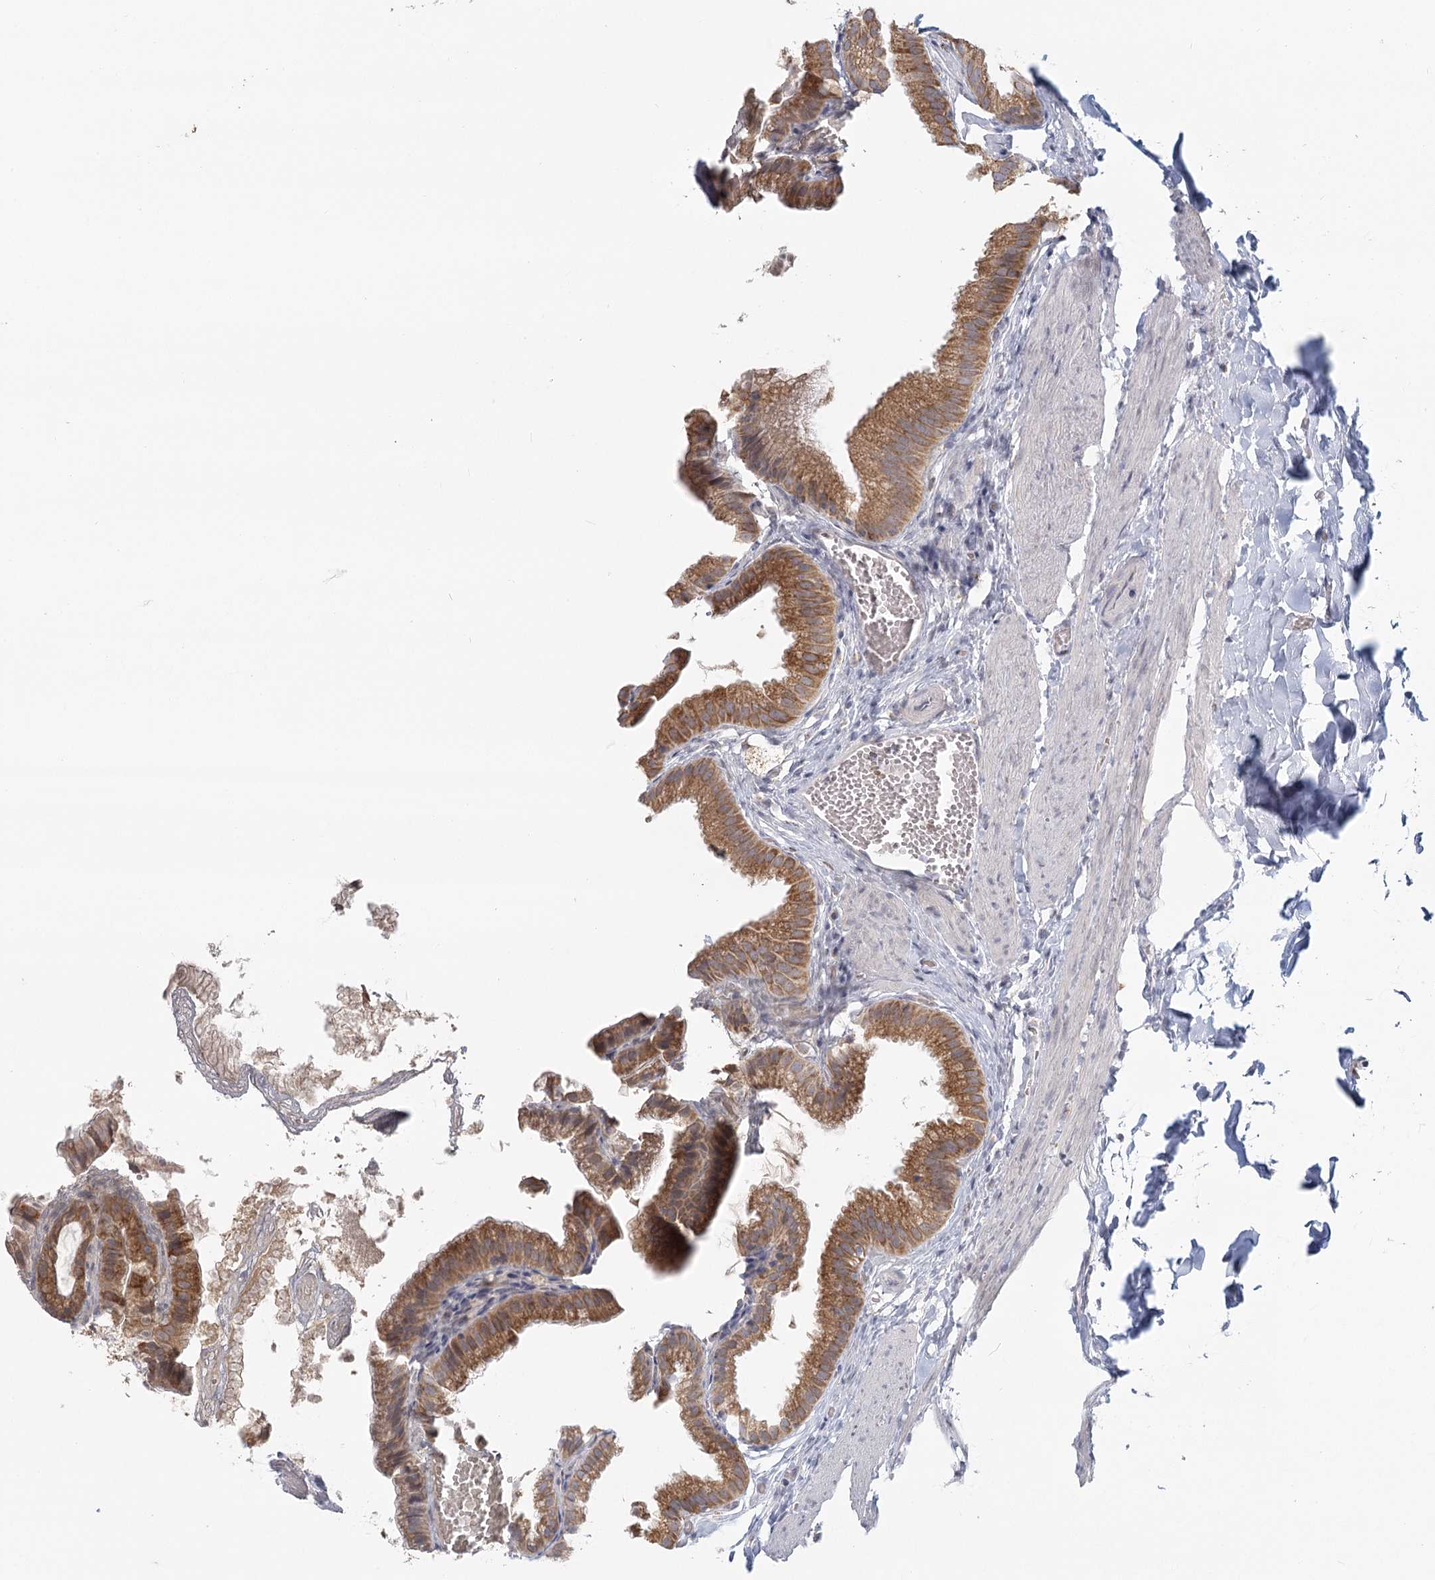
{"staining": {"intensity": "moderate", "quantity": ">75%", "location": "cytoplasmic/membranous"}, "tissue": "gallbladder", "cell_type": "Glandular cells", "image_type": "normal", "snomed": [{"axis": "morphology", "description": "Normal tissue, NOS"}, {"axis": "topography", "description": "Gallbladder"}], "caption": "Gallbladder stained for a protein (brown) displays moderate cytoplasmic/membranous positive staining in approximately >75% of glandular cells.", "gene": "LACTB", "patient": {"sex": "male", "age": 38}}